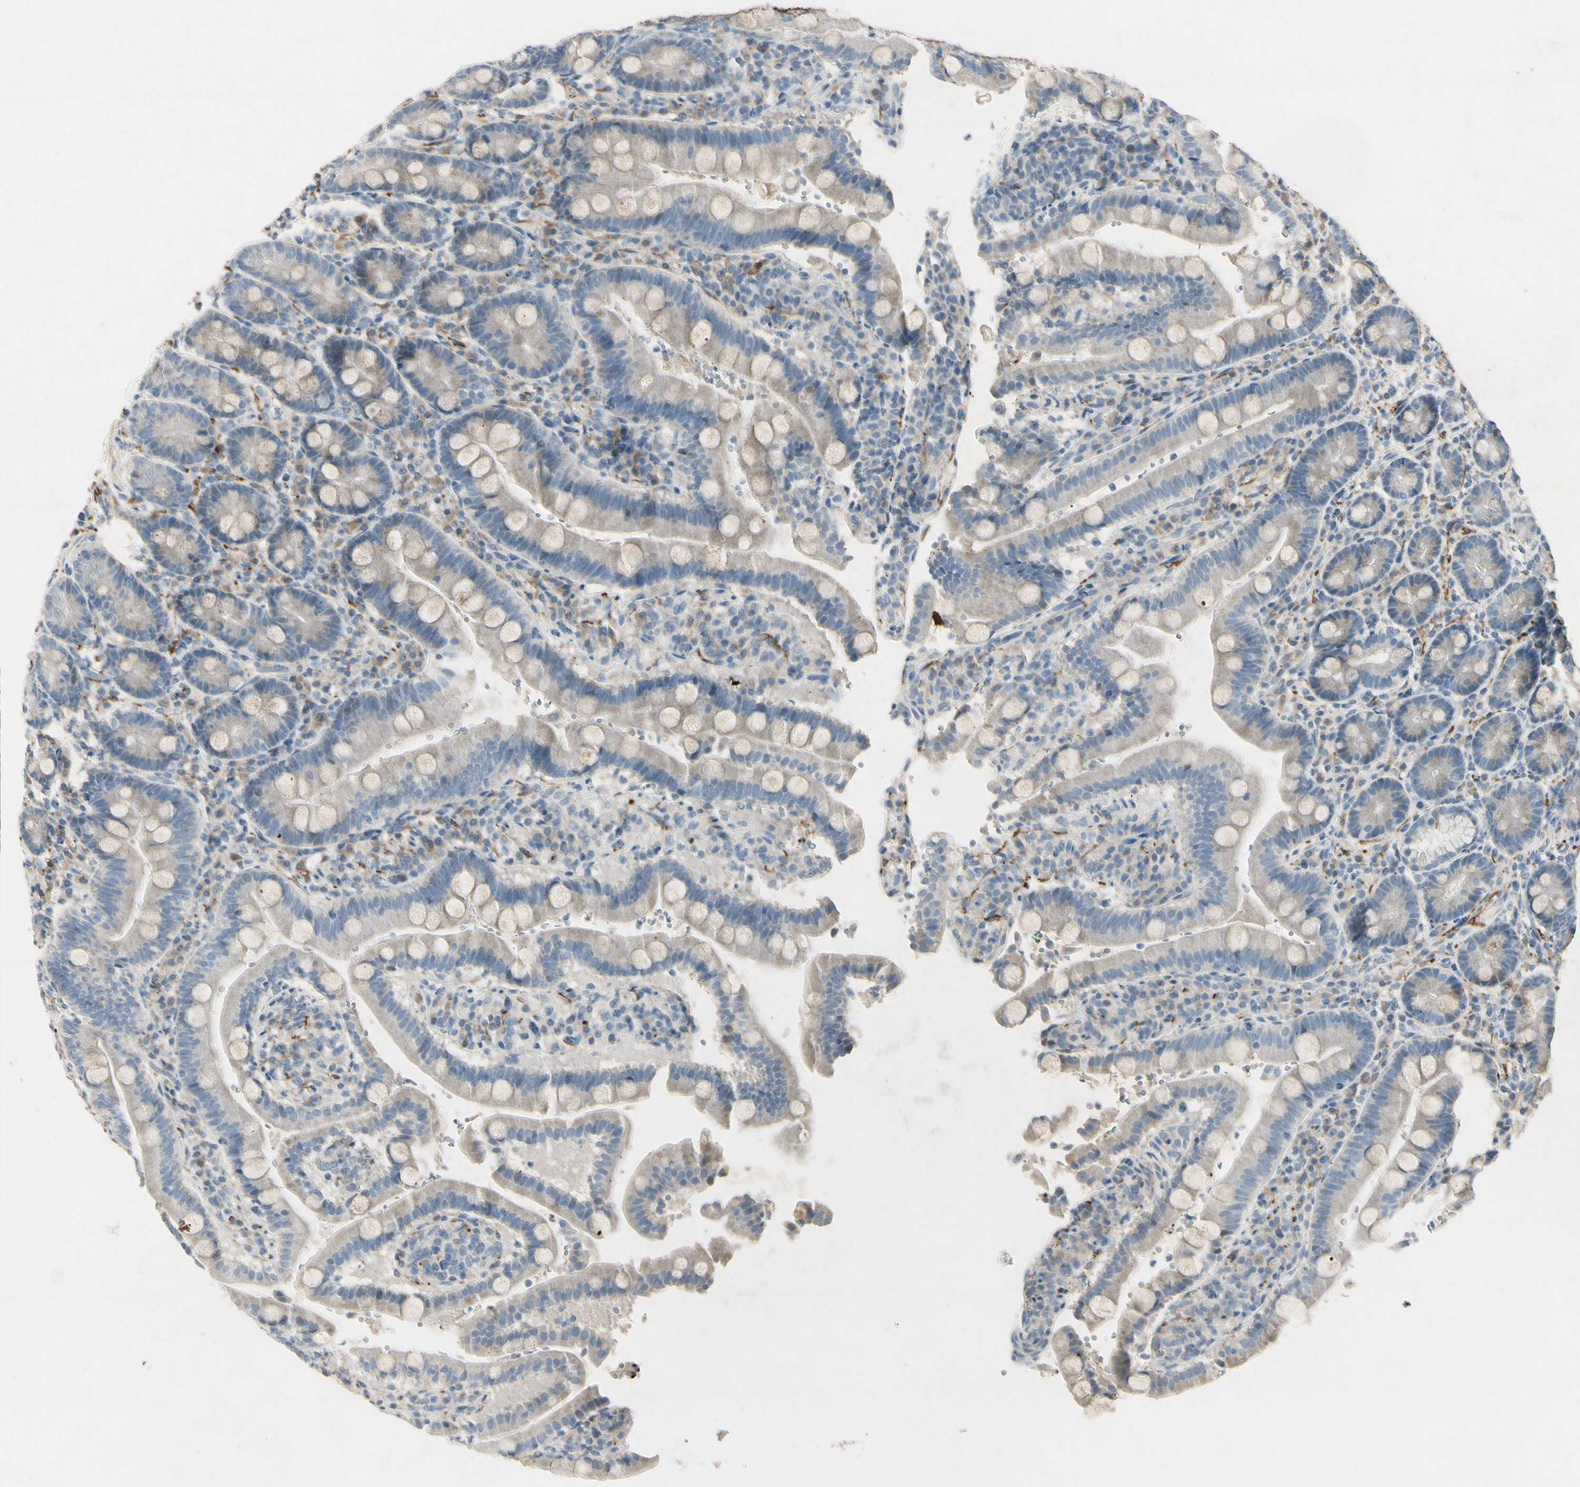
{"staining": {"intensity": "negative", "quantity": "none", "location": "none"}, "tissue": "duodenum", "cell_type": "Glandular cells", "image_type": "normal", "snomed": [{"axis": "morphology", "description": "Normal tissue, NOS"}, {"axis": "topography", "description": "Small intestine, NOS"}], "caption": "High power microscopy micrograph of an immunohistochemistry histopathology image of unremarkable duodenum, revealing no significant expression in glandular cells. Nuclei are stained in blue.", "gene": "SNAP91", "patient": {"sex": "female", "age": 71}}